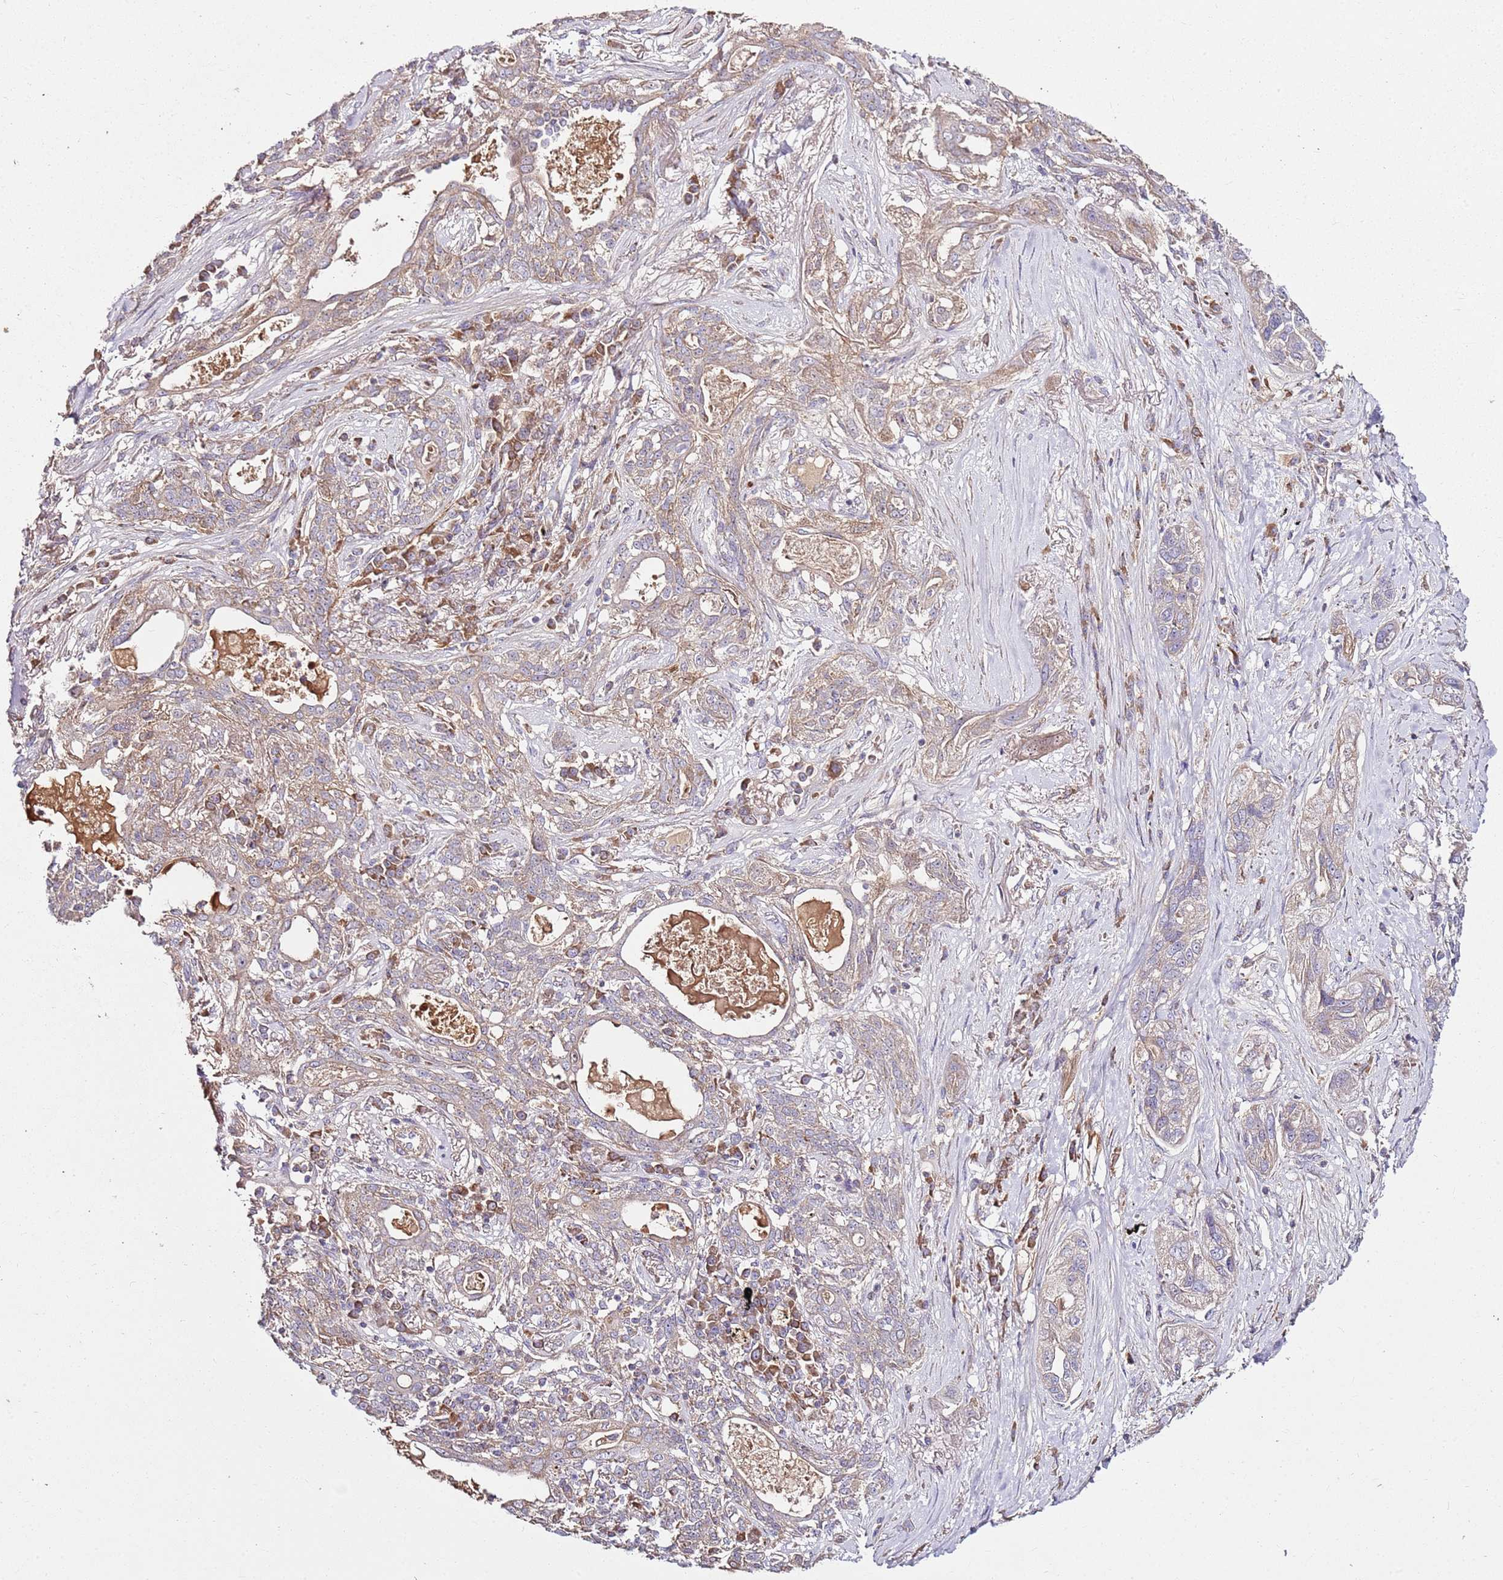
{"staining": {"intensity": "weak", "quantity": "25%-75%", "location": "cytoplasmic/membranous"}, "tissue": "lung cancer", "cell_type": "Tumor cells", "image_type": "cancer", "snomed": [{"axis": "morphology", "description": "Squamous cell carcinoma, NOS"}, {"axis": "topography", "description": "Lung"}], "caption": "The photomicrograph reveals immunohistochemical staining of lung cancer. There is weak cytoplasmic/membranous staining is appreciated in approximately 25%-75% of tumor cells.", "gene": "KRTAP21-3", "patient": {"sex": "female", "age": 70}}